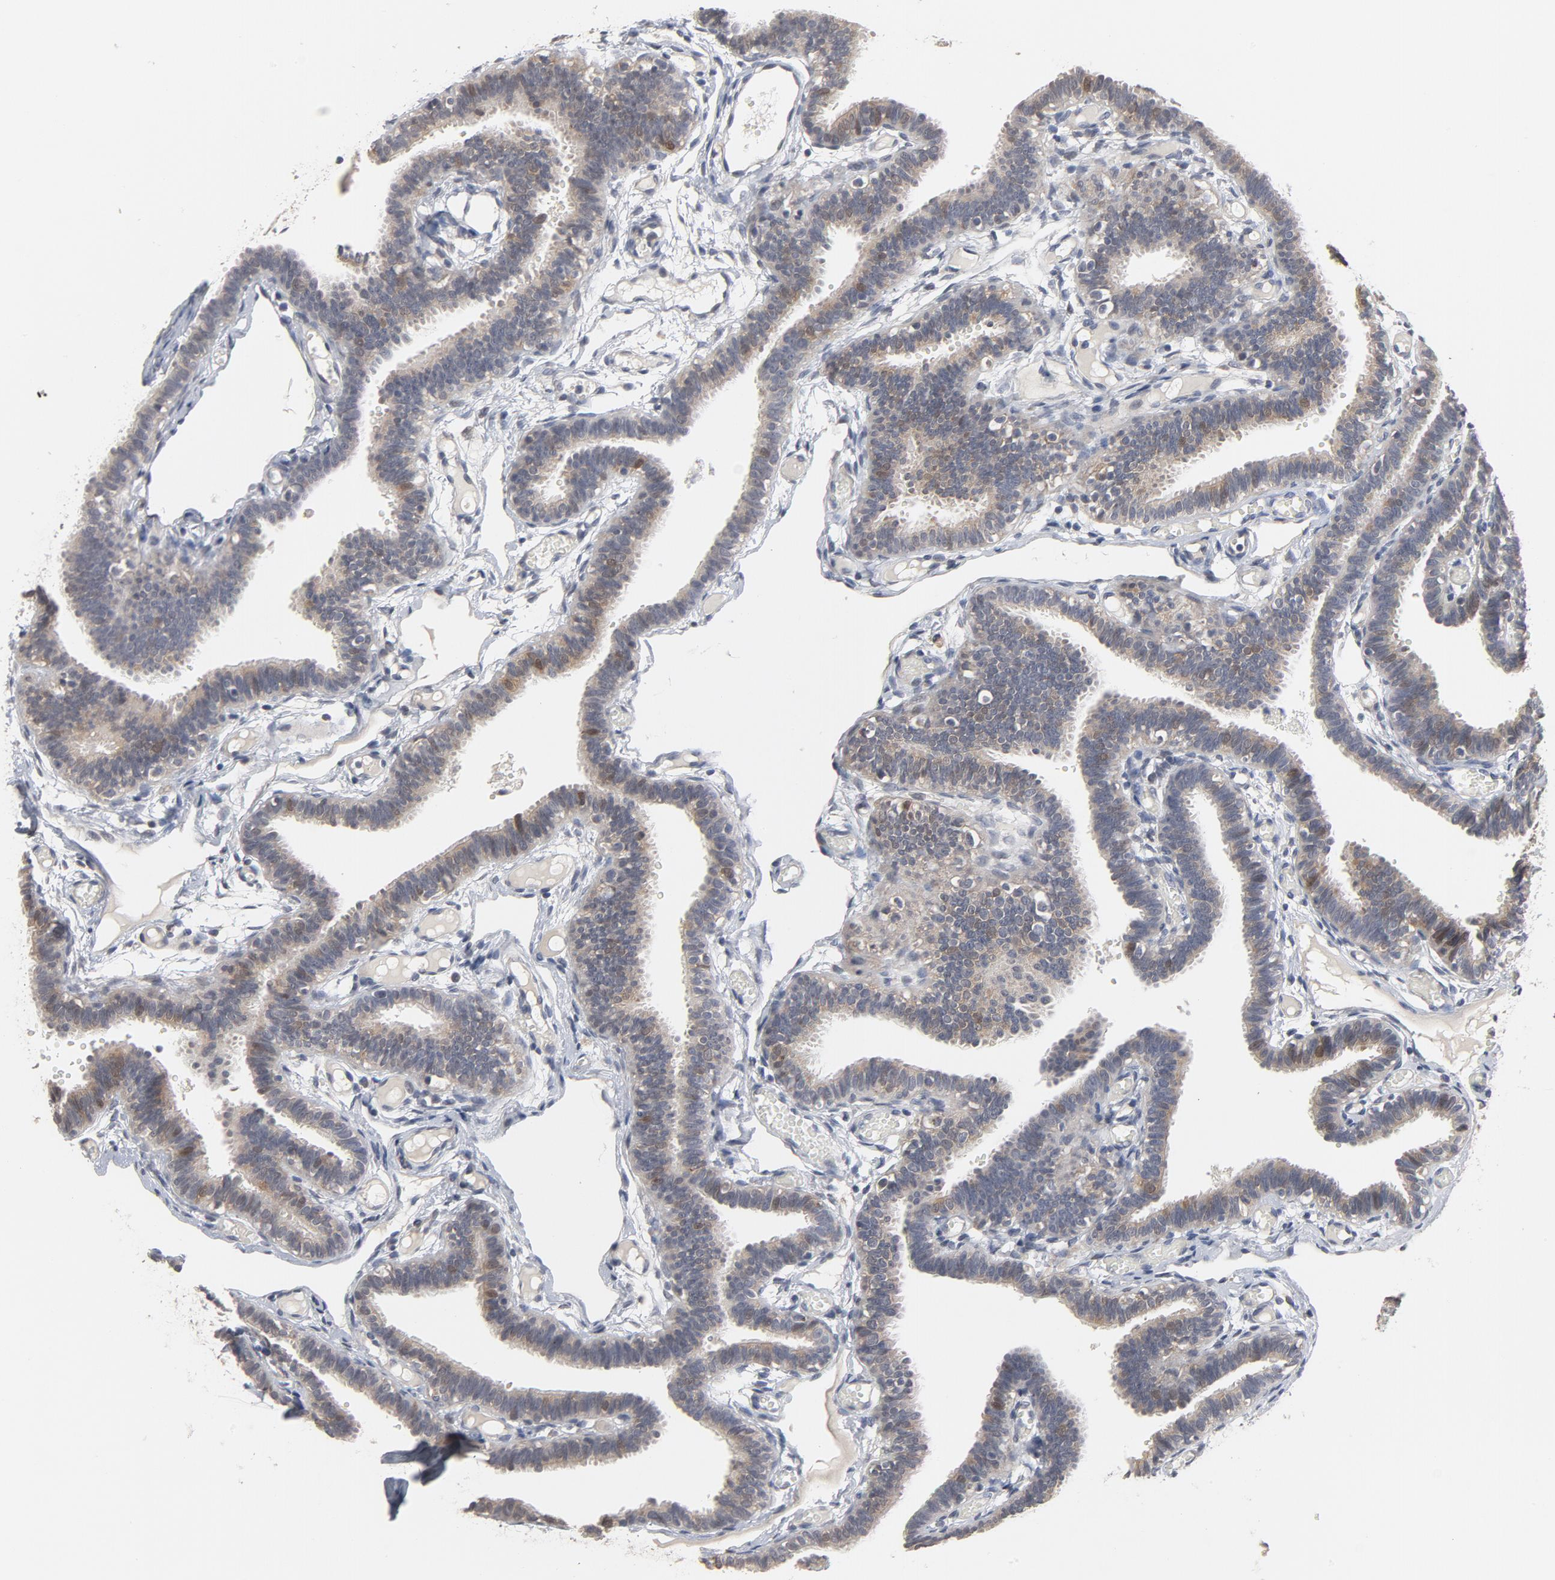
{"staining": {"intensity": "moderate", "quantity": "<25%", "location": "cytoplasmic/membranous,nuclear"}, "tissue": "fallopian tube", "cell_type": "Glandular cells", "image_type": "normal", "snomed": [{"axis": "morphology", "description": "Normal tissue, NOS"}, {"axis": "topography", "description": "Fallopian tube"}], "caption": "DAB immunohistochemical staining of benign human fallopian tube shows moderate cytoplasmic/membranous,nuclear protein positivity in about <25% of glandular cells.", "gene": "PPP1R1B", "patient": {"sex": "female", "age": 29}}